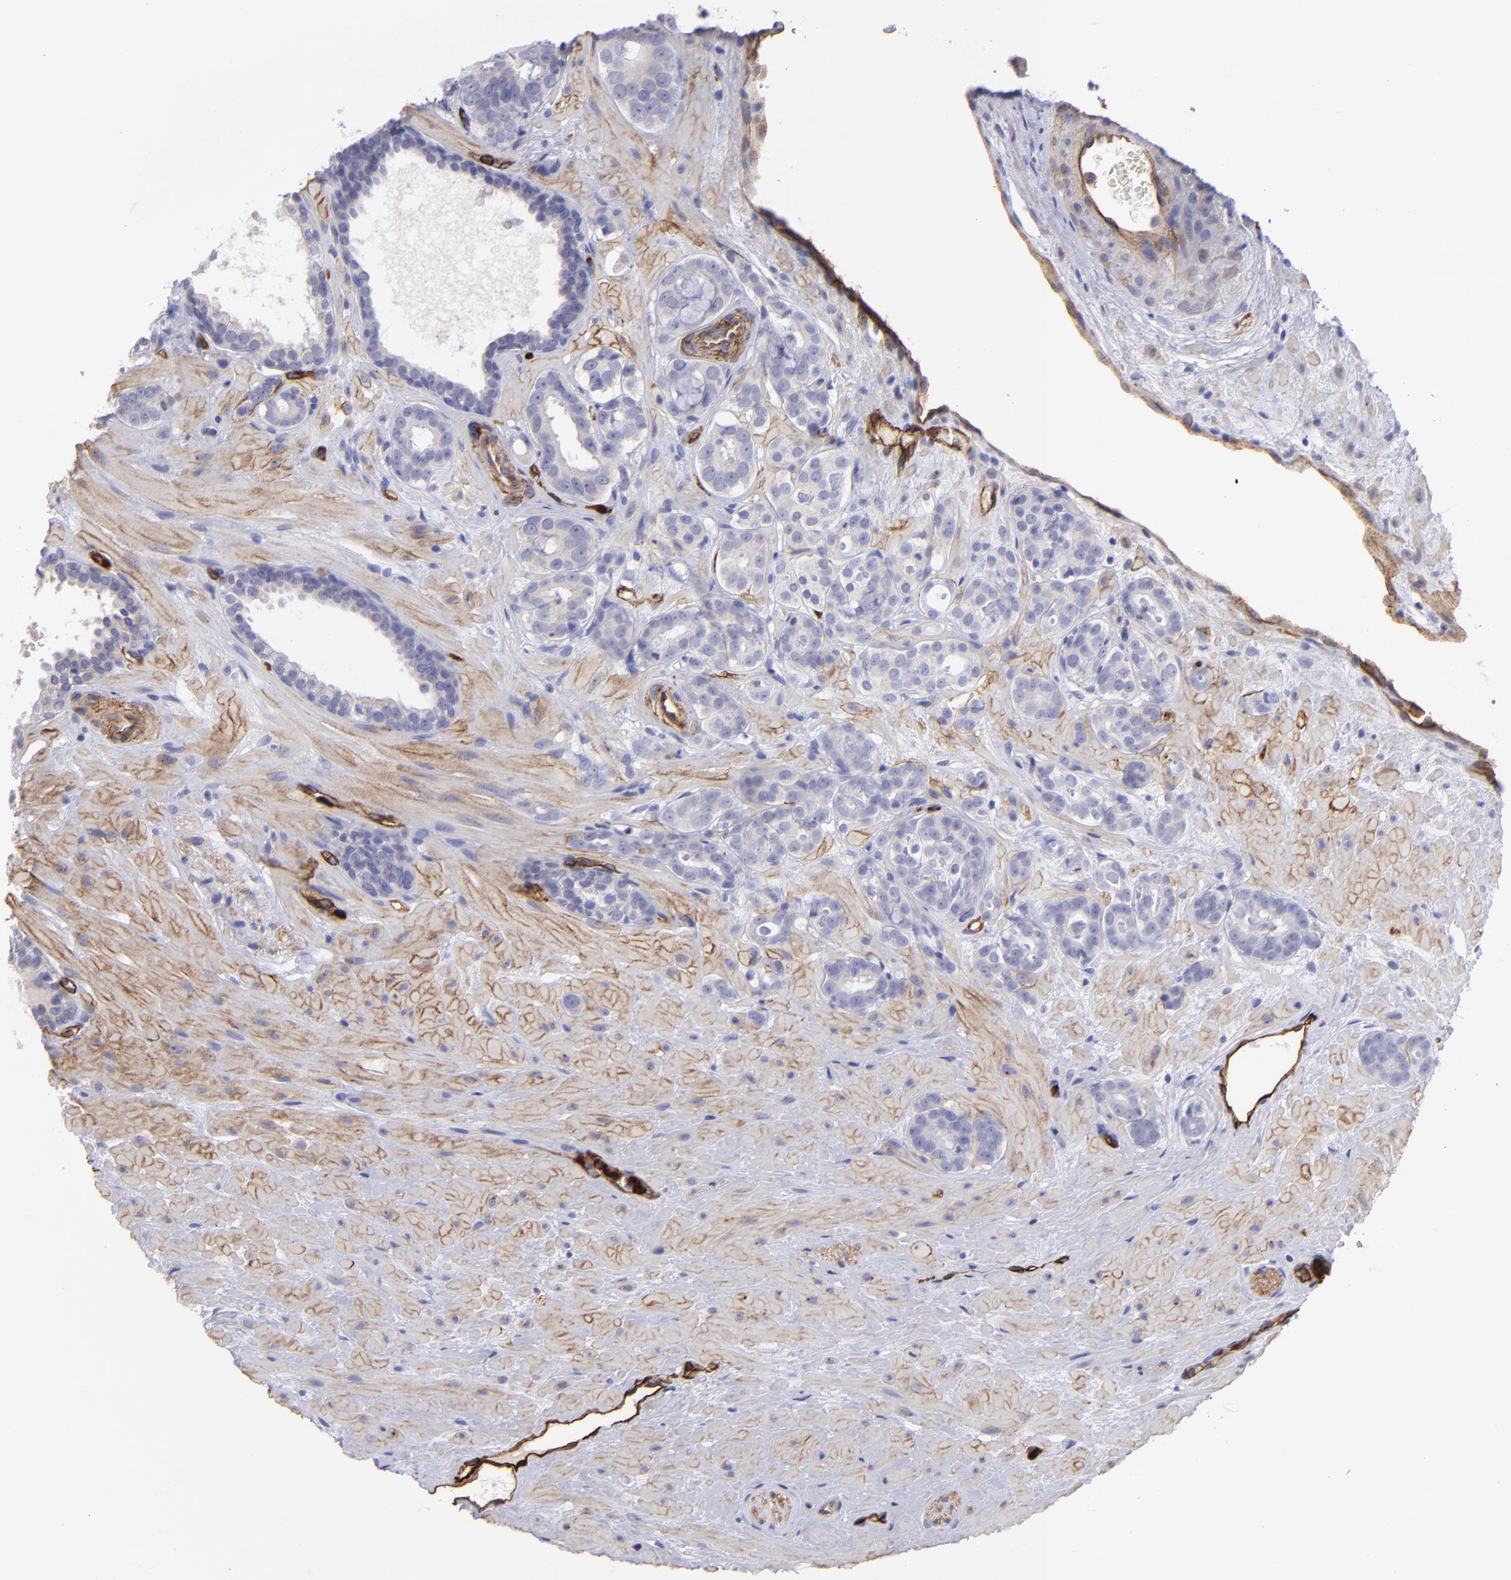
{"staining": {"intensity": "negative", "quantity": "none", "location": "none"}, "tissue": "prostate cancer", "cell_type": "Tumor cells", "image_type": "cancer", "snomed": [{"axis": "morphology", "description": "Adenocarcinoma, Low grade"}, {"axis": "topography", "description": "Prostate"}], "caption": "IHC of prostate cancer shows no positivity in tumor cells. Nuclei are stained in blue.", "gene": "DYSF", "patient": {"sex": "male", "age": 57}}